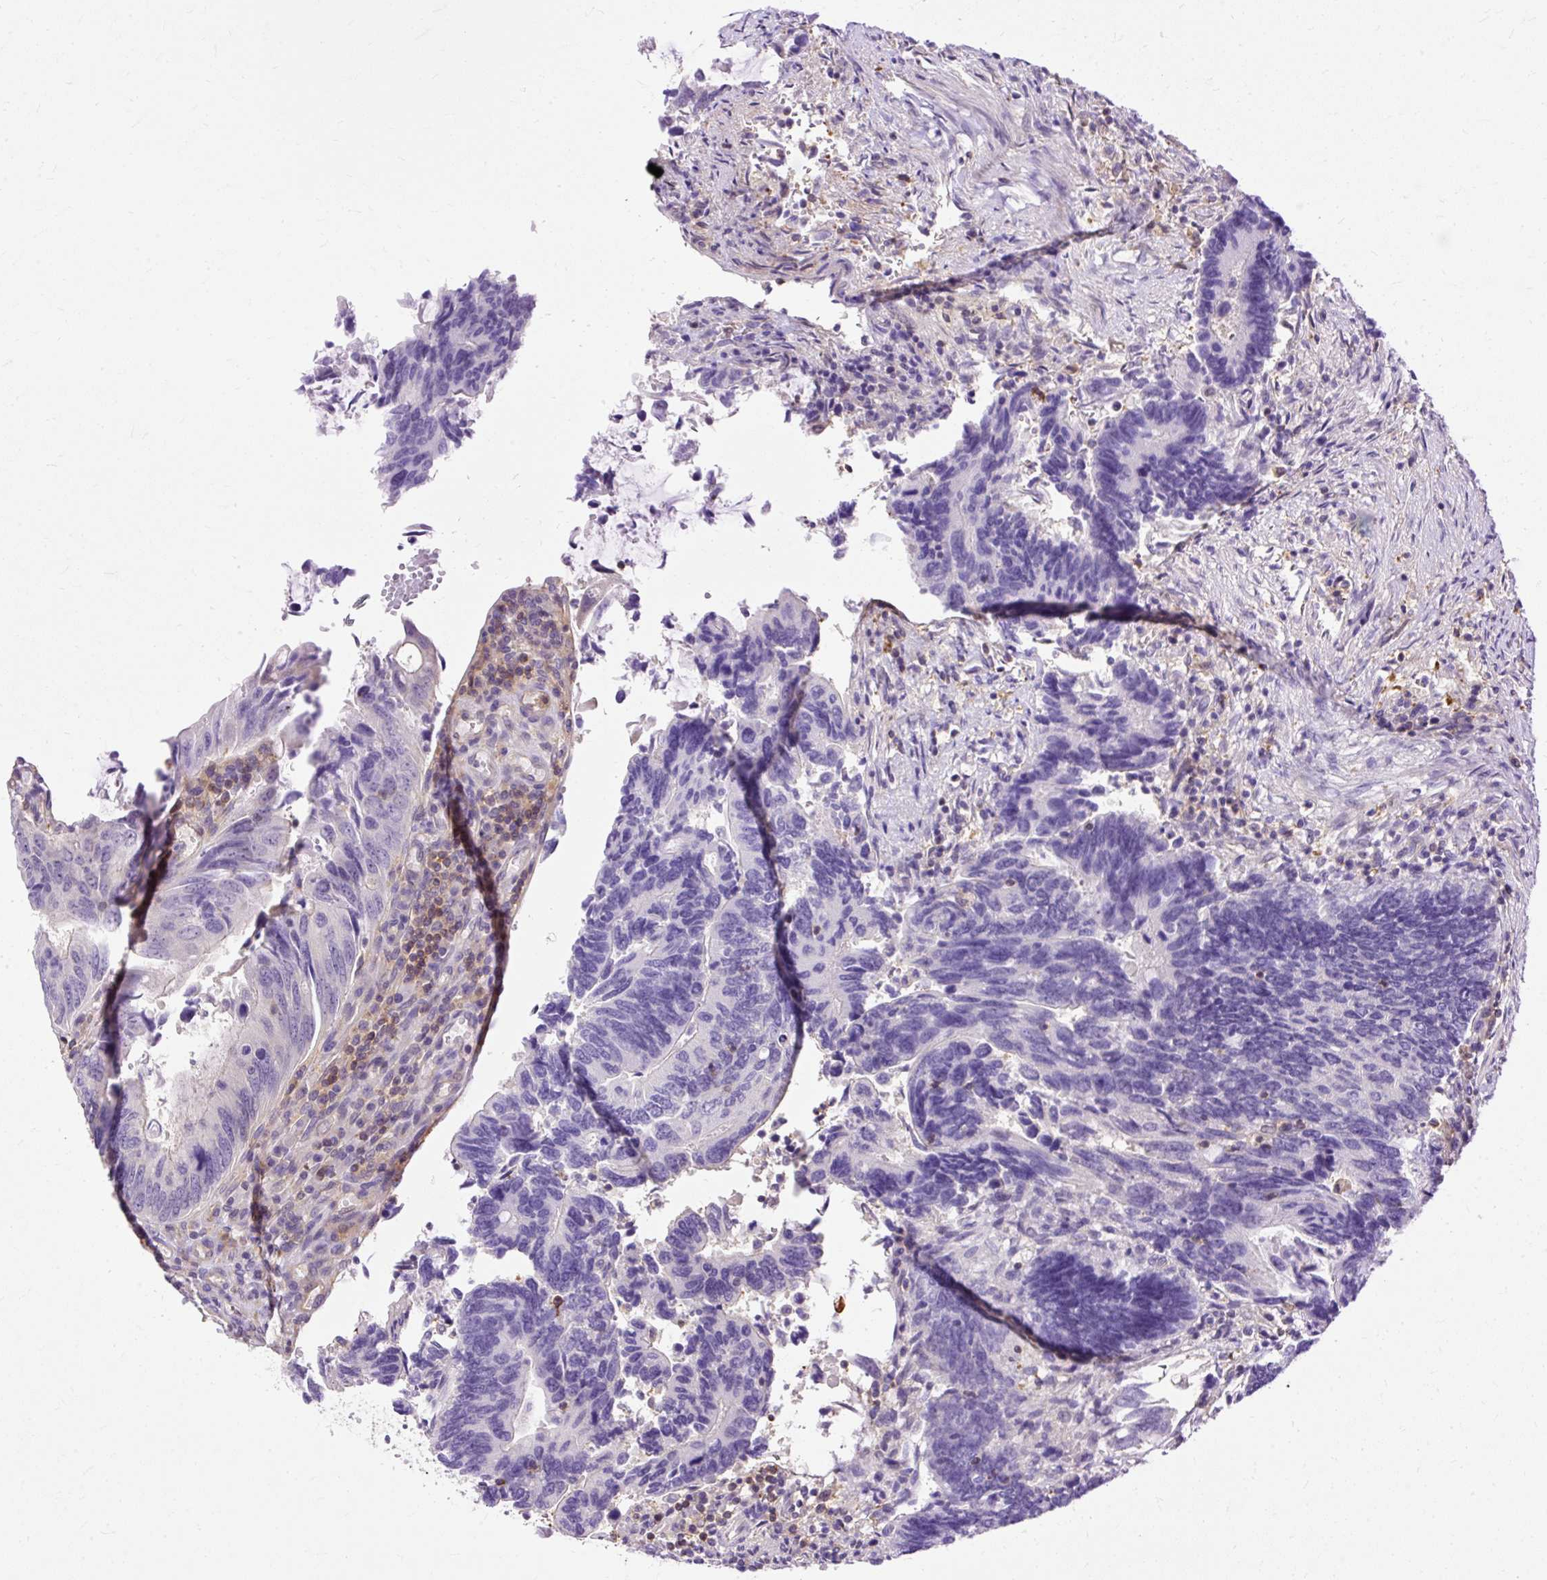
{"staining": {"intensity": "negative", "quantity": "none", "location": "none"}, "tissue": "colorectal cancer", "cell_type": "Tumor cells", "image_type": "cancer", "snomed": [{"axis": "morphology", "description": "Adenocarcinoma, NOS"}, {"axis": "topography", "description": "Colon"}], "caption": "Immunohistochemistry histopathology image of neoplastic tissue: human colorectal cancer (adenocarcinoma) stained with DAB (3,3'-diaminobenzidine) exhibits no significant protein positivity in tumor cells. (DAB (3,3'-diaminobenzidine) immunohistochemistry, high magnification).", "gene": "TWF2", "patient": {"sex": "male", "age": 87}}